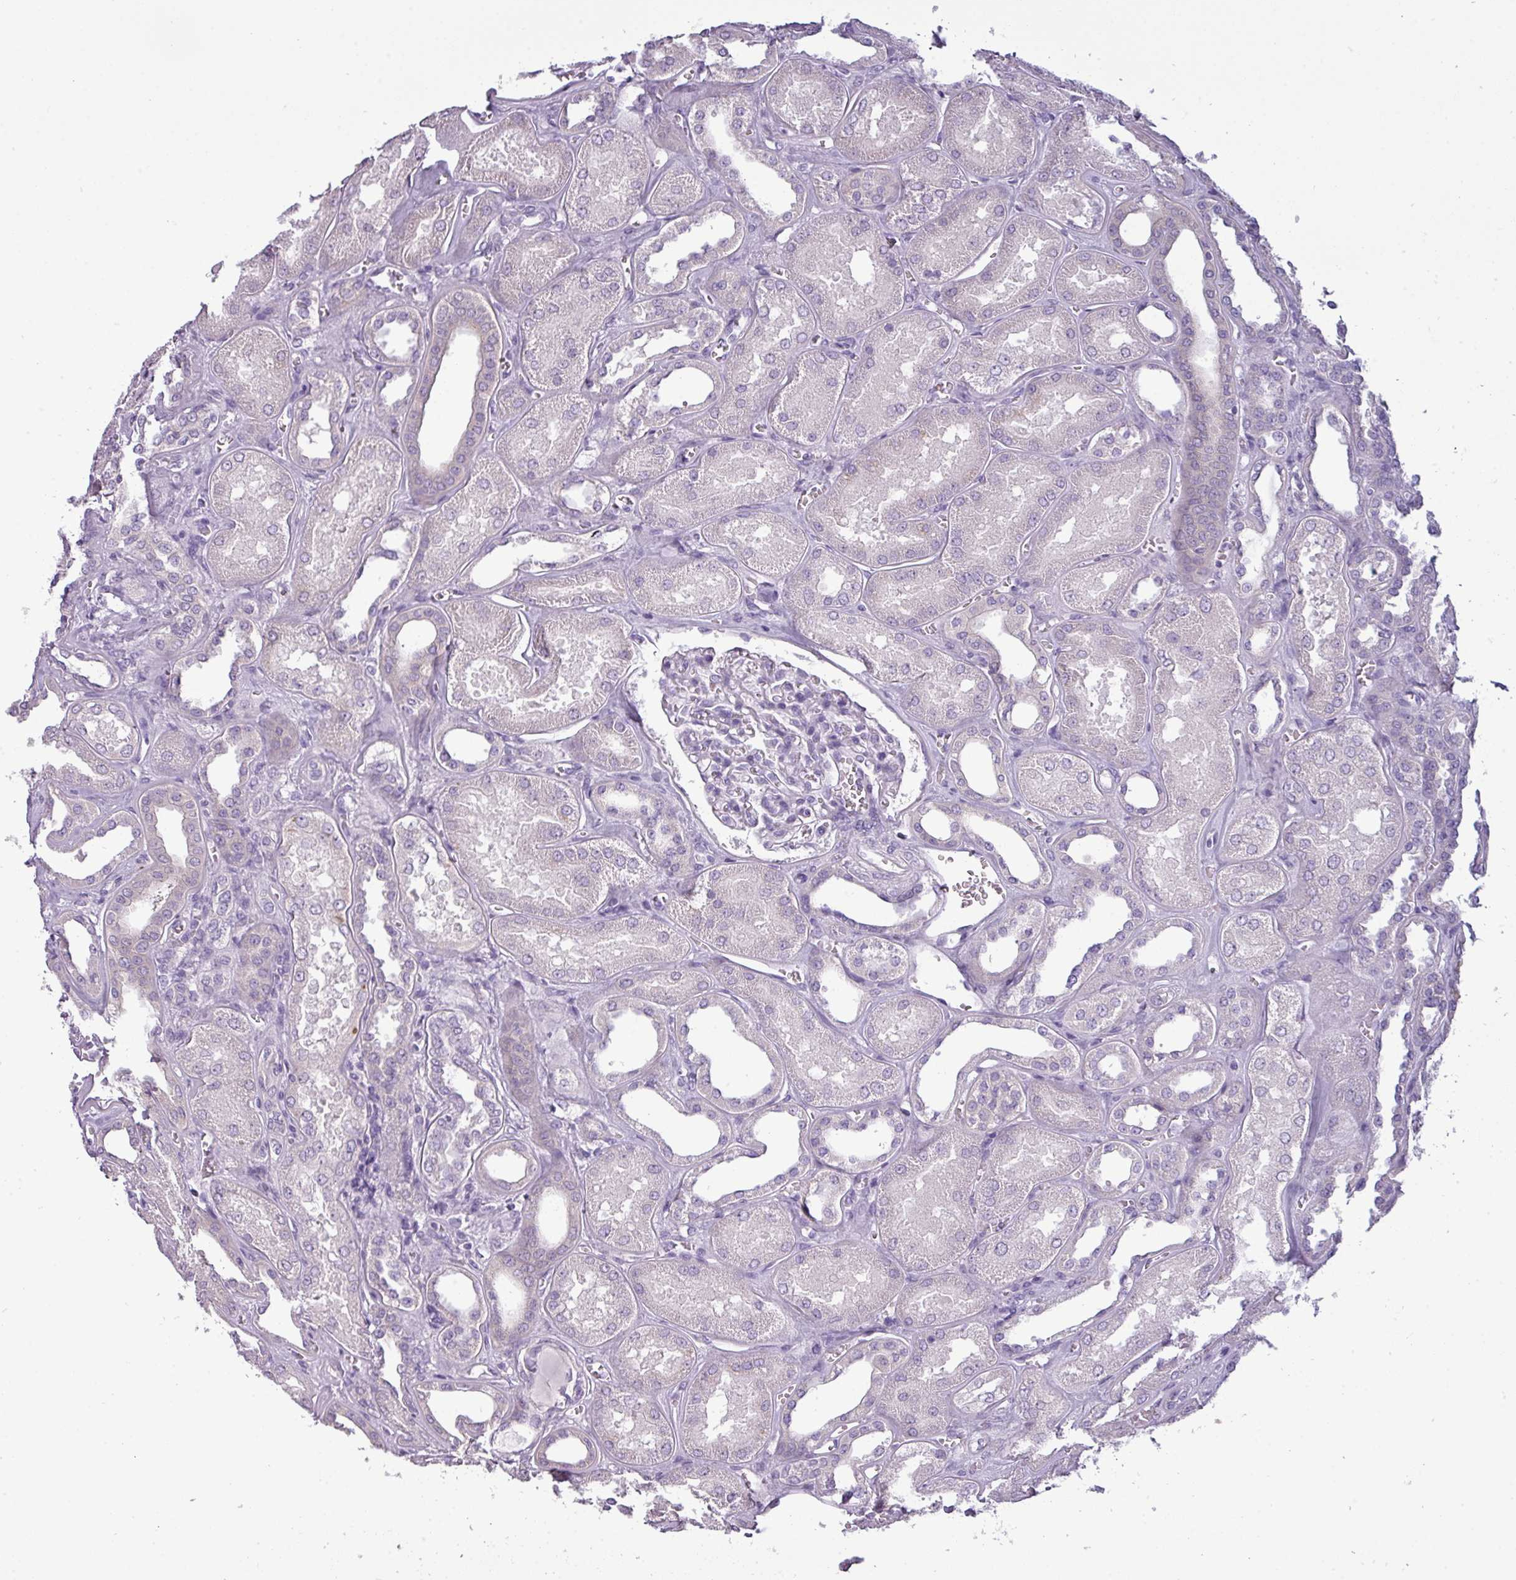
{"staining": {"intensity": "negative", "quantity": "none", "location": "none"}, "tissue": "kidney", "cell_type": "Cells in glomeruli", "image_type": "normal", "snomed": [{"axis": "morphology", "description": "Normal tissue, NOS"}, {"axis": "morphology", "description": "Adenocarcinoma, NOS"}, {"axis": "topography", "description": "Kidney"}], "caption": "IHC of benign human kidney exhibits no staining in cells in glomeruli. (DAB (3,3'-diaminobenzidine) IHC, high magnification).", "gene": "DNAAF9", "patient": {"sex": "female", "age": 68}}